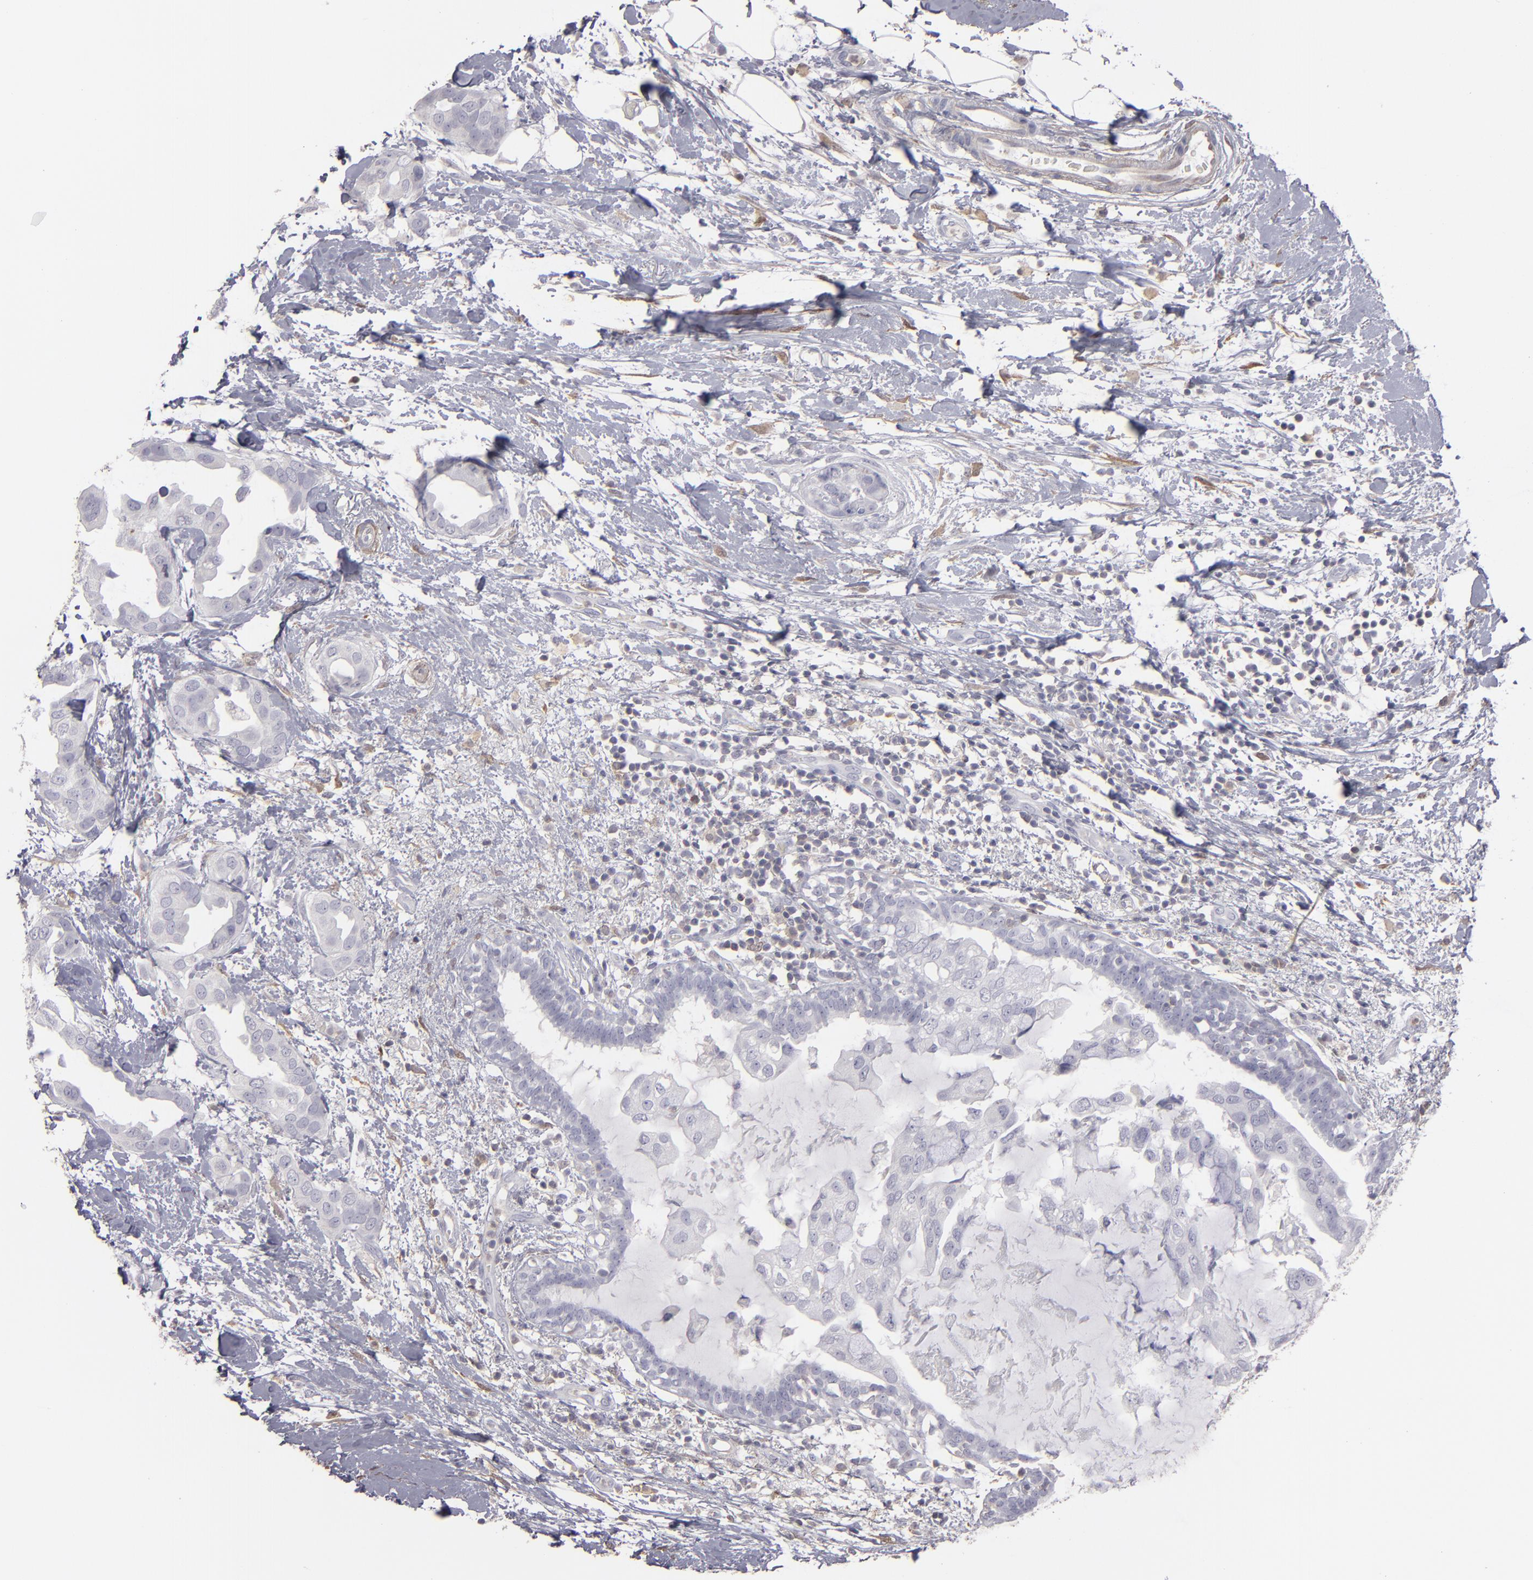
{"staining": {"intensity": "negative", "quantity": "none", "location": "none"}, "tissue": "breast cancer", "cell_type": "Tumor cells", "image_type": "cancer", "snomed": [{"axis": "morphology", "description": "Duct carcinoma"}, {"axis": "topography", "description": "Breast"}], "caption": "The micrograph shows no staining of tumor cells in intraductal carcinoma (breast). (DAB immunohistochemistry with hematoxylin counter stain).", "gene": "SEMA3G", "patient": {"sex": "female", "age": 40}}